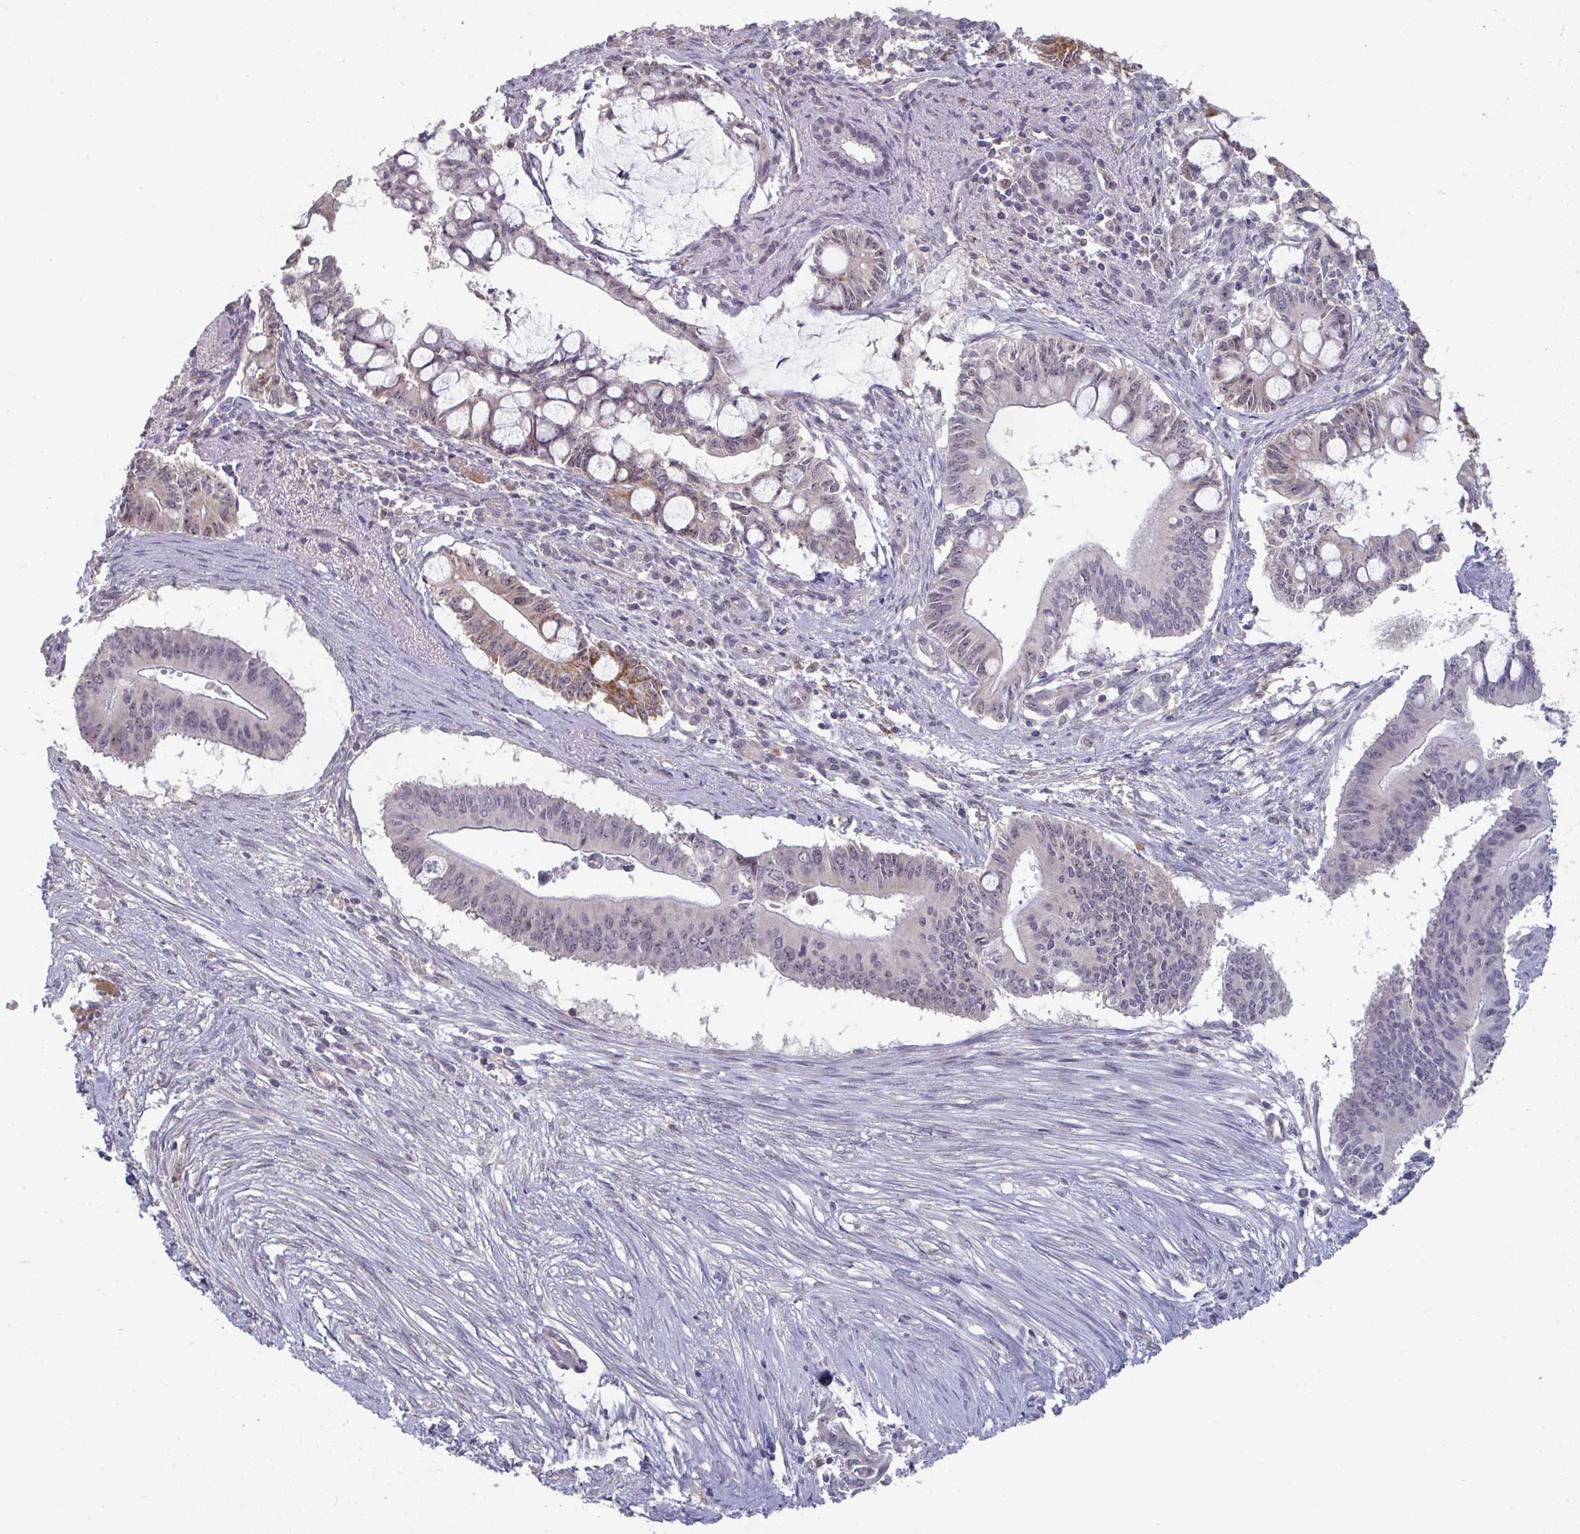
{"staining": {"intensity": "strong", "quantity": "<25%", "location": "cytoplasmic/membranous"}, "tissue": "pancreatic cancer", "cell_type": "Tumor cells", "image_type": "cancer", "snomed": [{"axis": "morphology", "description": "Adenocarcinoma, NOS"}, {"axis": "topography", "description": "Pancreas"}], "caption": "This photomicrograph reveals immunohistochemistry (IHC) staining of pancreatic cancer, with medium strong cytoplasmic/membranous staining in about <25% of tumor cells.", "gene": "LIX1", "patient": {"sex": "male", "age": 68}}